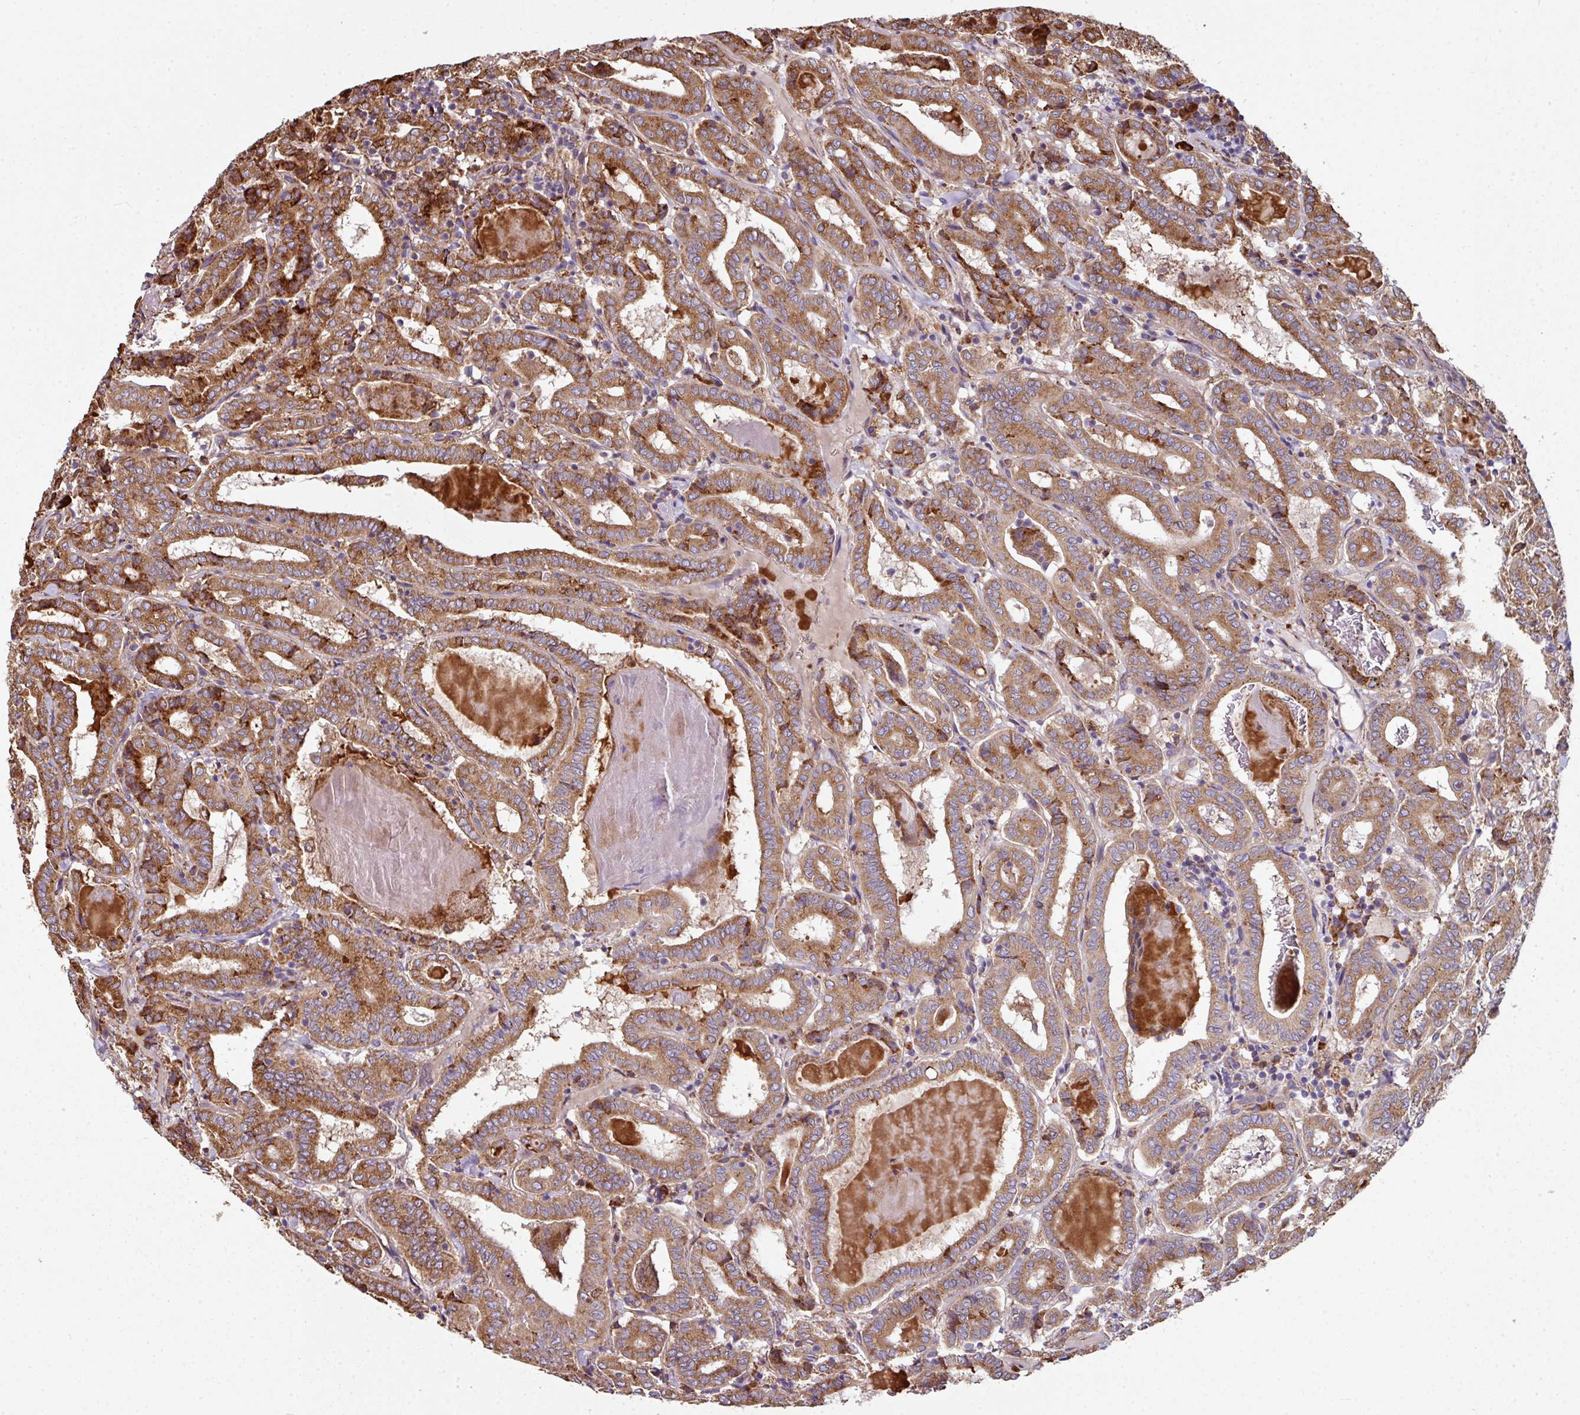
{"staining": {"intensity": "moderate", "quantity": ">75%", "location": "cytoplasmic/membranous"}, "tissue": "thyroid cancer", "cell_type": "Tumor cells", "image_type": "cancer", "snomed": [{"axis": "morphology", "description": "Papillary adenocarcinoma, NOS"}, {"axis": "topography", "description": "Thyroid gland"}], "caption": "Immunohistochemical staining of thyroid cancer displays medium levels of moderate cytoplasmic/membranous protein positivity in approximately >75% of tumor cells.", "gene": "FAT4", "patient": {"sex": "female", "age": 72}}